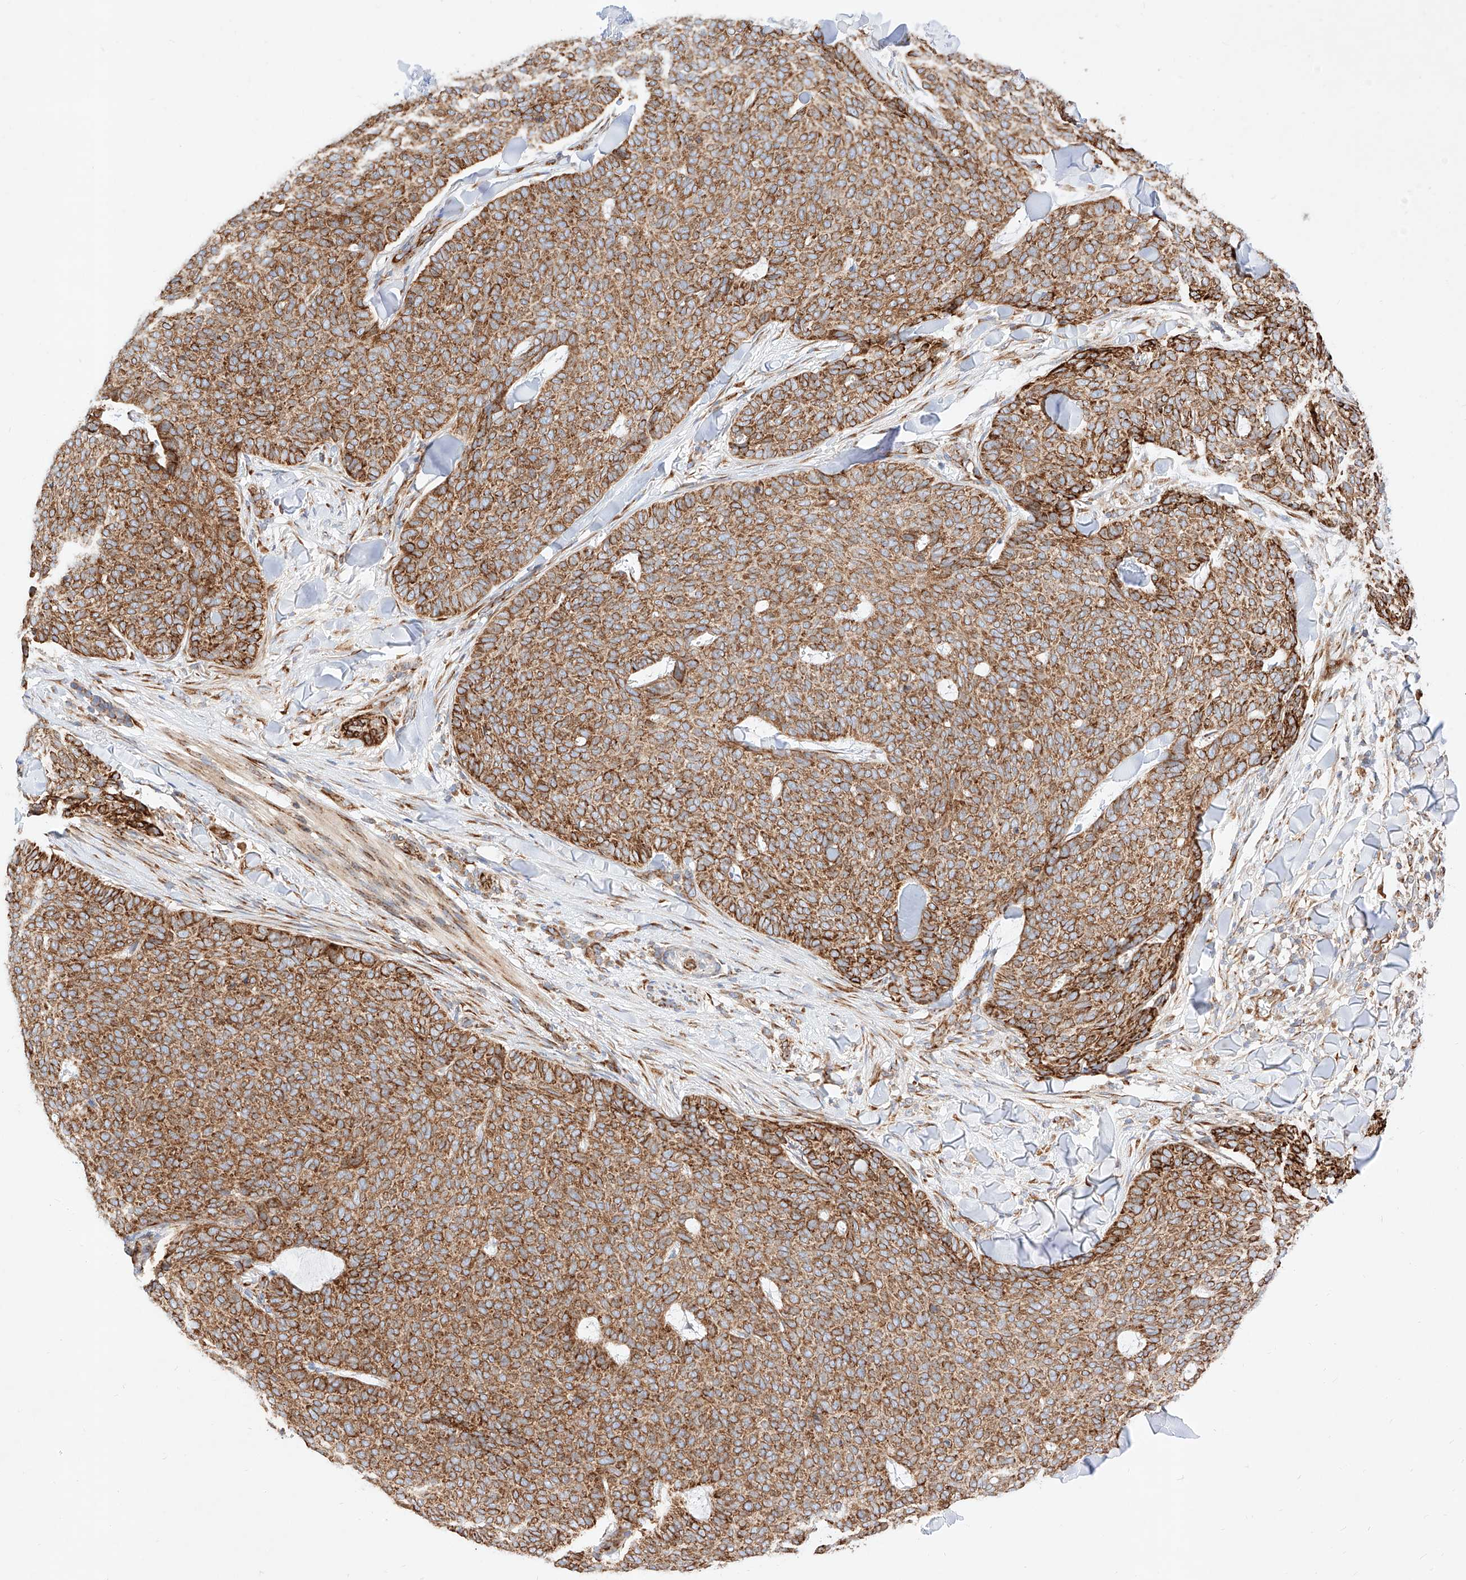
{"staining": {"intensity": "strong", "quantity": ">75%", "location": "cytoplasmic/membranous"}, "tissue": "skin cancer", "cell_type": "Tumor cells", "image_type": "cancer", "snomed": [{"axis": "morphology", "description": "Normal tissue, NOS"}, {"axis": "morphology", "description": "Basal cell carcinoma"}, {"axis": "topography", "description": "Skin"}], "caption": "Basal cell carcinoma (skin) tissue exhibits strong cytoplasmic/membranous positivity in approximately >75% of tumor cells, visualized by immunohistochemistry. (DAB IHC with brightfield microscopy, high magnification).", "gene": "CSGALNACT2", "patient": {"sex": "male", "age": 50}}